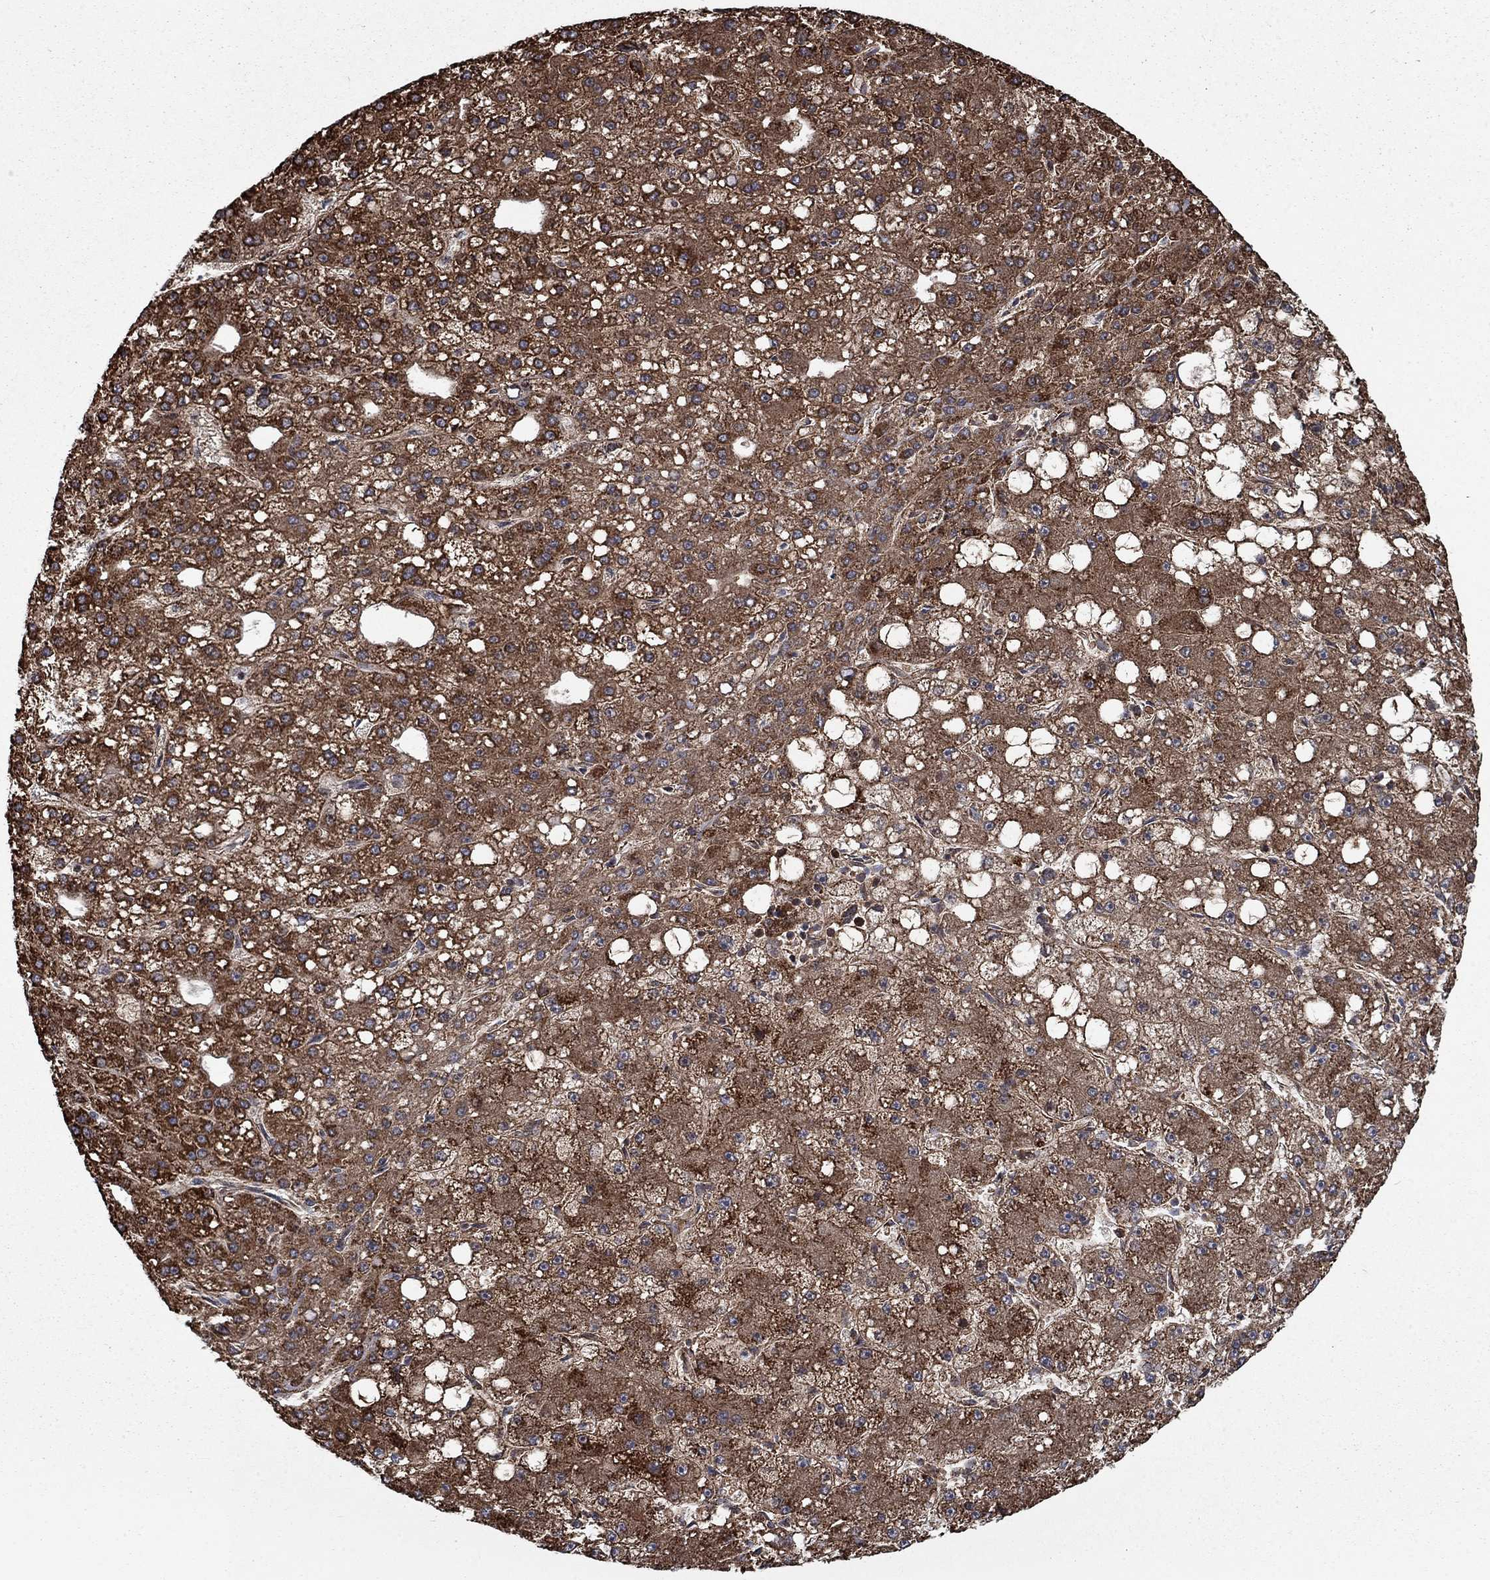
{"staining": {"intensity": "strong", "quantity": ">75%", "location": "cytoplasmic/membranous"}, "tissue": "liver cancer", "cell_type": "Tumor cells", "image_type": "cancer", "snomed": [{"axis": "morphology", "description": "Carcinoma, Hepatocellular, NOS"}, {"axis": "topography", "description": "Liver"}], "caption": "This image displays liver hepatocellular carcinoma stained with immunohistochemistry (IHC) to label a protein in brown. The cytoplasmic/membranous of tumor cells show strong positivity for the protein. Nuclei are counter-stained blue.", "gene": "MOAP1", "patient": {"sex": "male", "age": 67}}